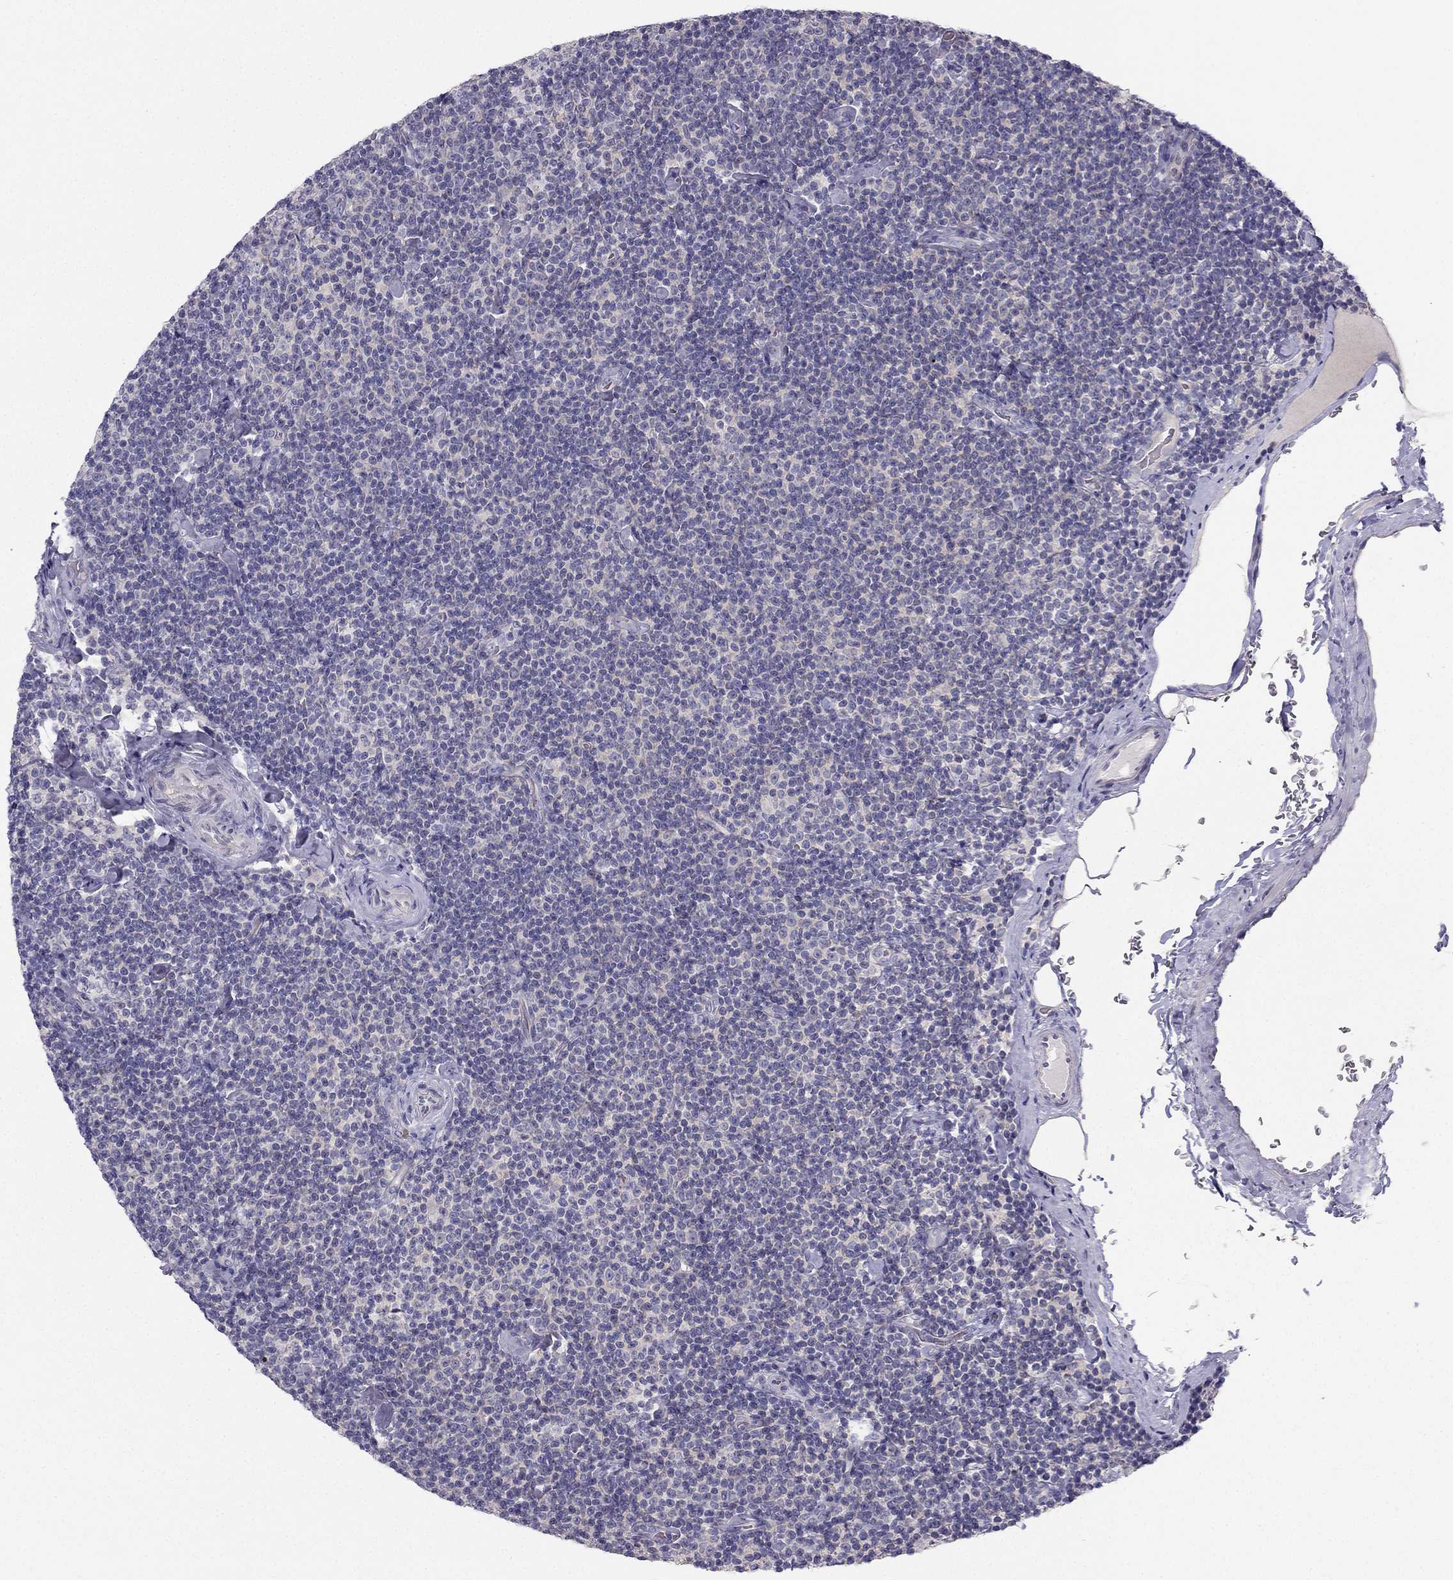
{"staining": {"intensity": "negative", "quantity": "none", "location": "none"}, "tissue": "lymphoma", "cell_type": "Tumor cells", "image_type": "cancer", "snomed": [{"axis": "morphology", "description": "Malignant lymphoma, non-Hodgkin's type, Low grade"}, {"axis": "topography", "description": "Lymph node"}], "caption": "Immunohistochemical staining of human low-grade malignant lymphoma, non-Hodgkin's type exhibits no significant staining in tumor cells.", "gene": "RSPH14", "patient": {"sex": "male", "age": 81}}